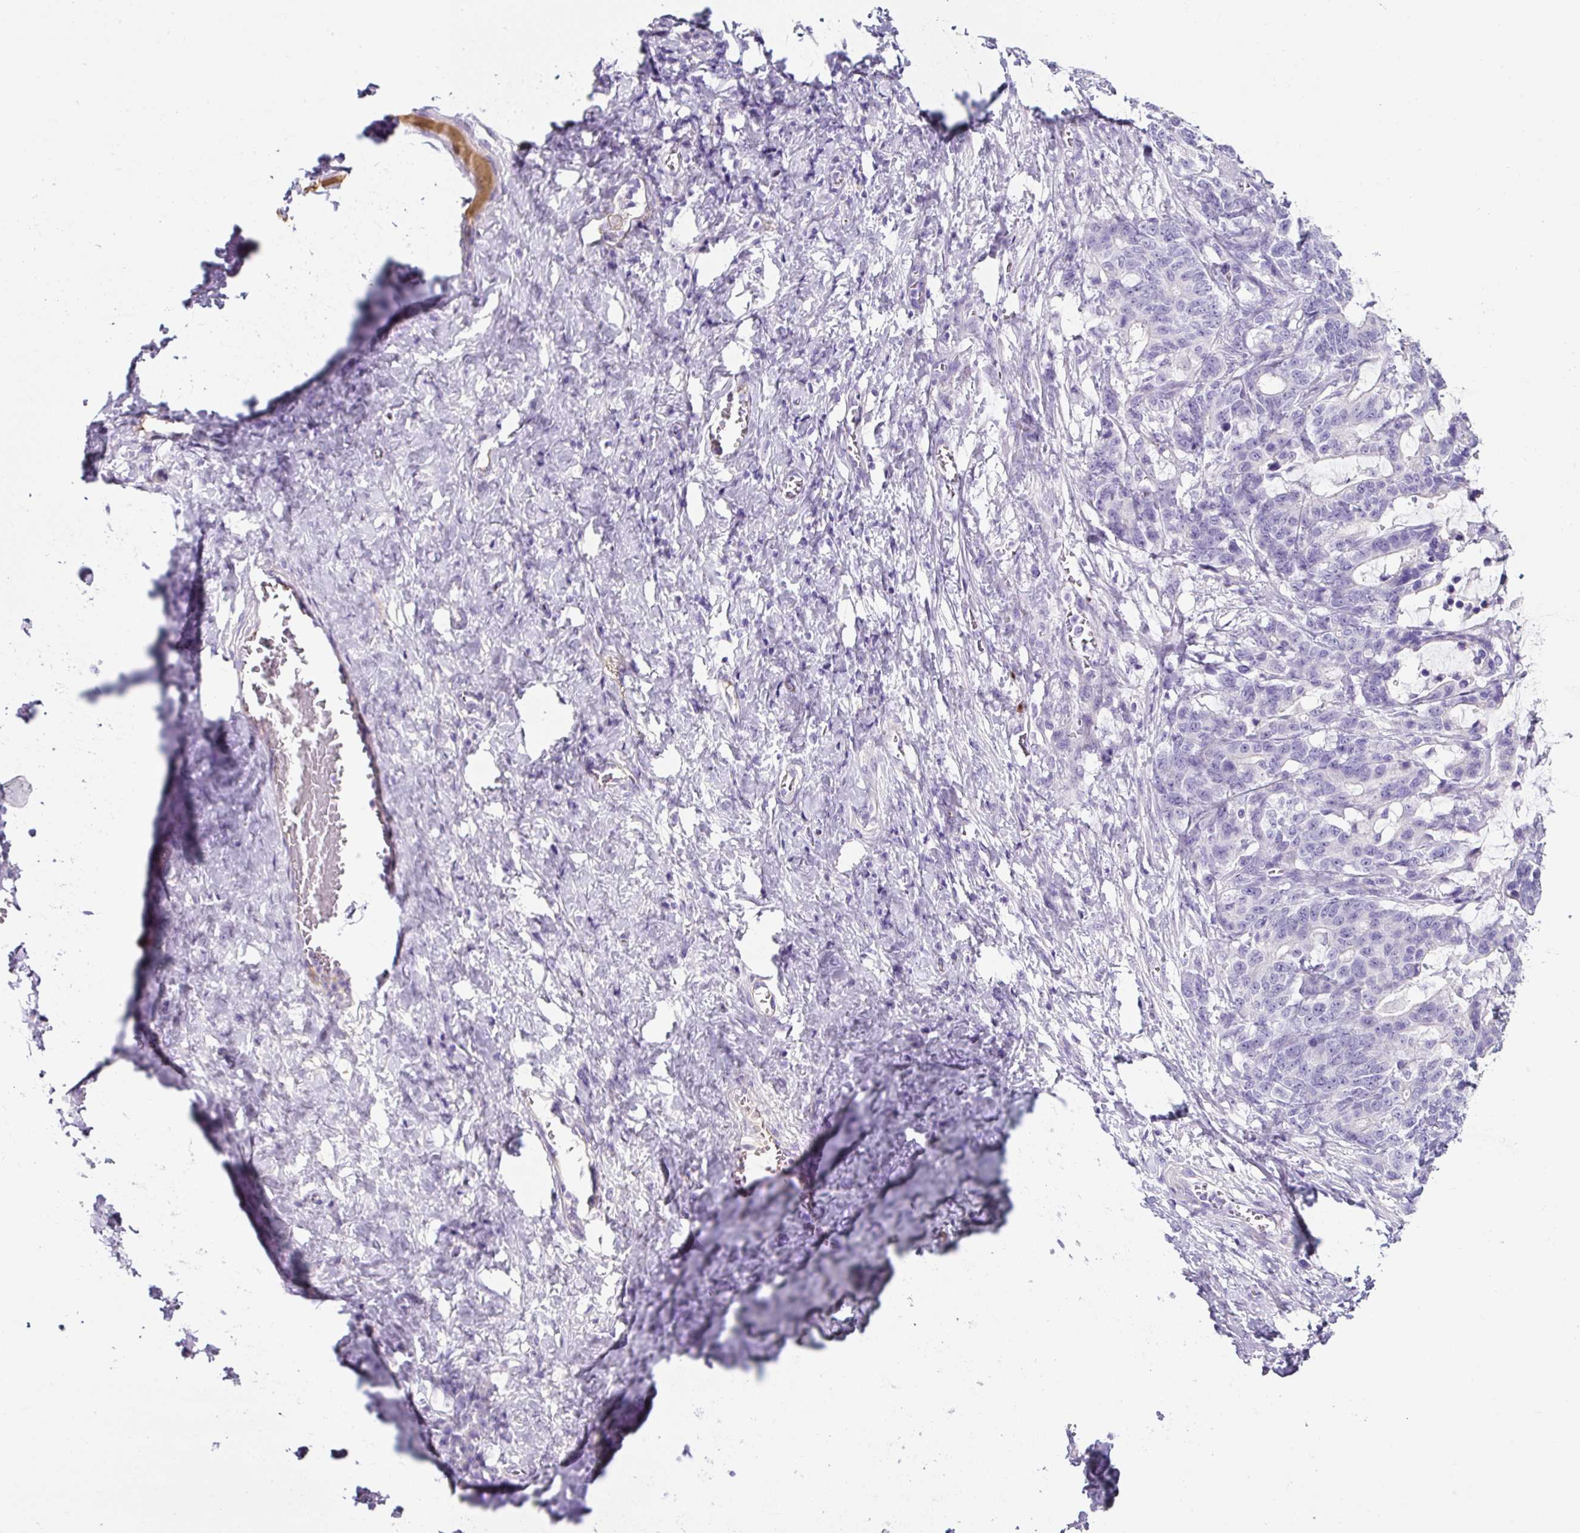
{"staining": {"intensity": "negative", "quantity": "none", "location": "none"}, "tissue": "stomach cancer", "cell_type": "Tumor cells", "image_type": "cancer", "snomed": [{"axis": "morphology", "description": "Normal tissue, NOS"}, {"axis": "morphology", "description": "Adenocarcinoma, NOS"}, {"axis": "topography", "description": "Stomach"}], "caption": "This is an immunohistochemistry (IHC) photomicrograph of stomach adenocarcinoma. There is no expression in tumor cells.", "gene": "OR14A2", "patient": {"sex": "female", "age": 64}}